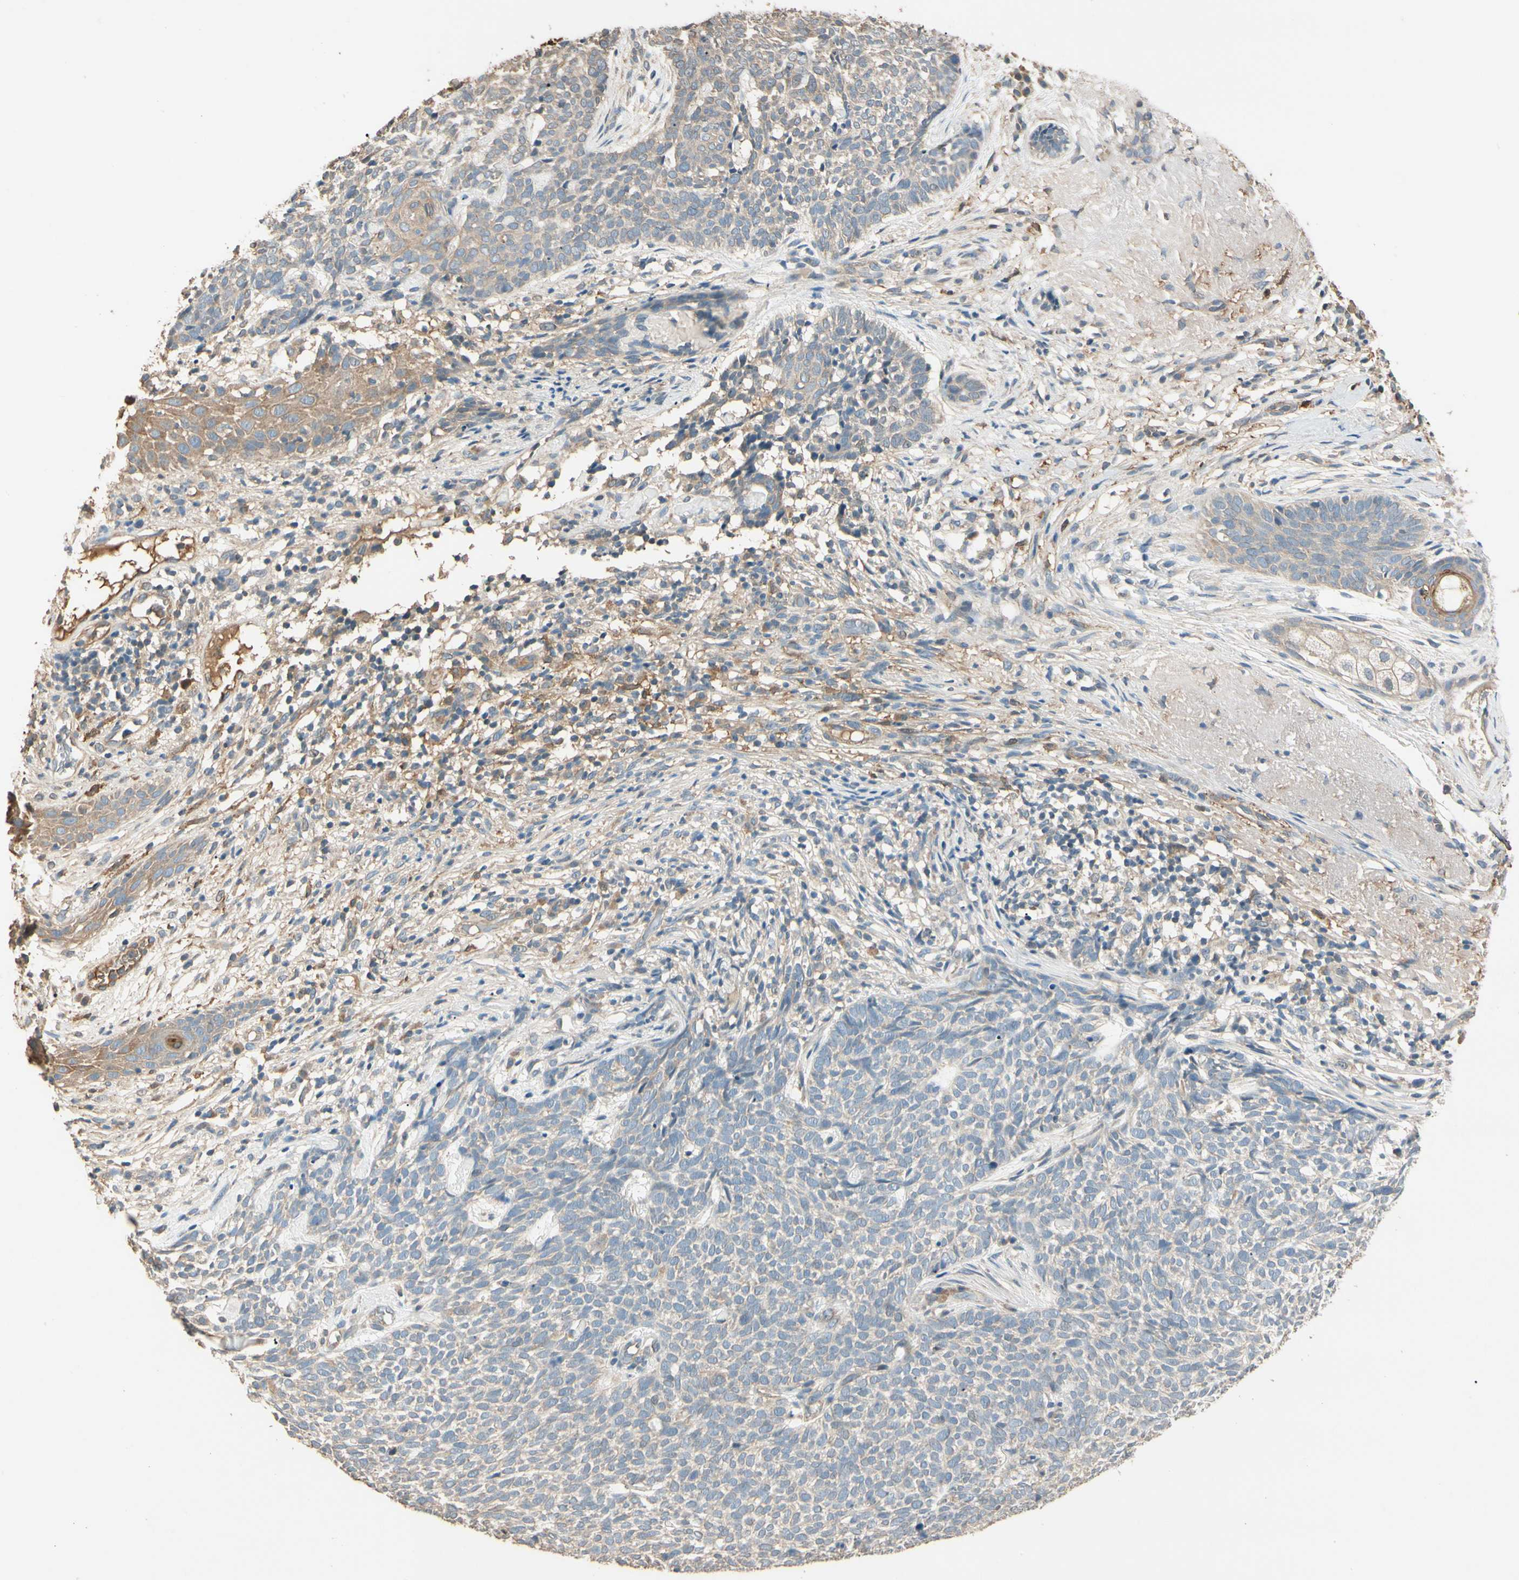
{"staining": {"intensity": "weak", "quantity": "25%-75%", "location": "cytoplasmic/membranous"}, "tissue": "skin cancer", "cell_type": "Tumor cells", "image_type": "cancer", "snomed": [{"axis": "morphology", "description": "Basal cell carcinoma"}, {"axis": "topography", "description": "Skin"}], "caption": "Skin cancer was stained to show a protein in brown. There is low levels of weak cytoplasmic/membranous positivity in about 25%-75% of tumor cells.", "gene": "CDH6", "patient": {"sex": "female", "age": 84}}